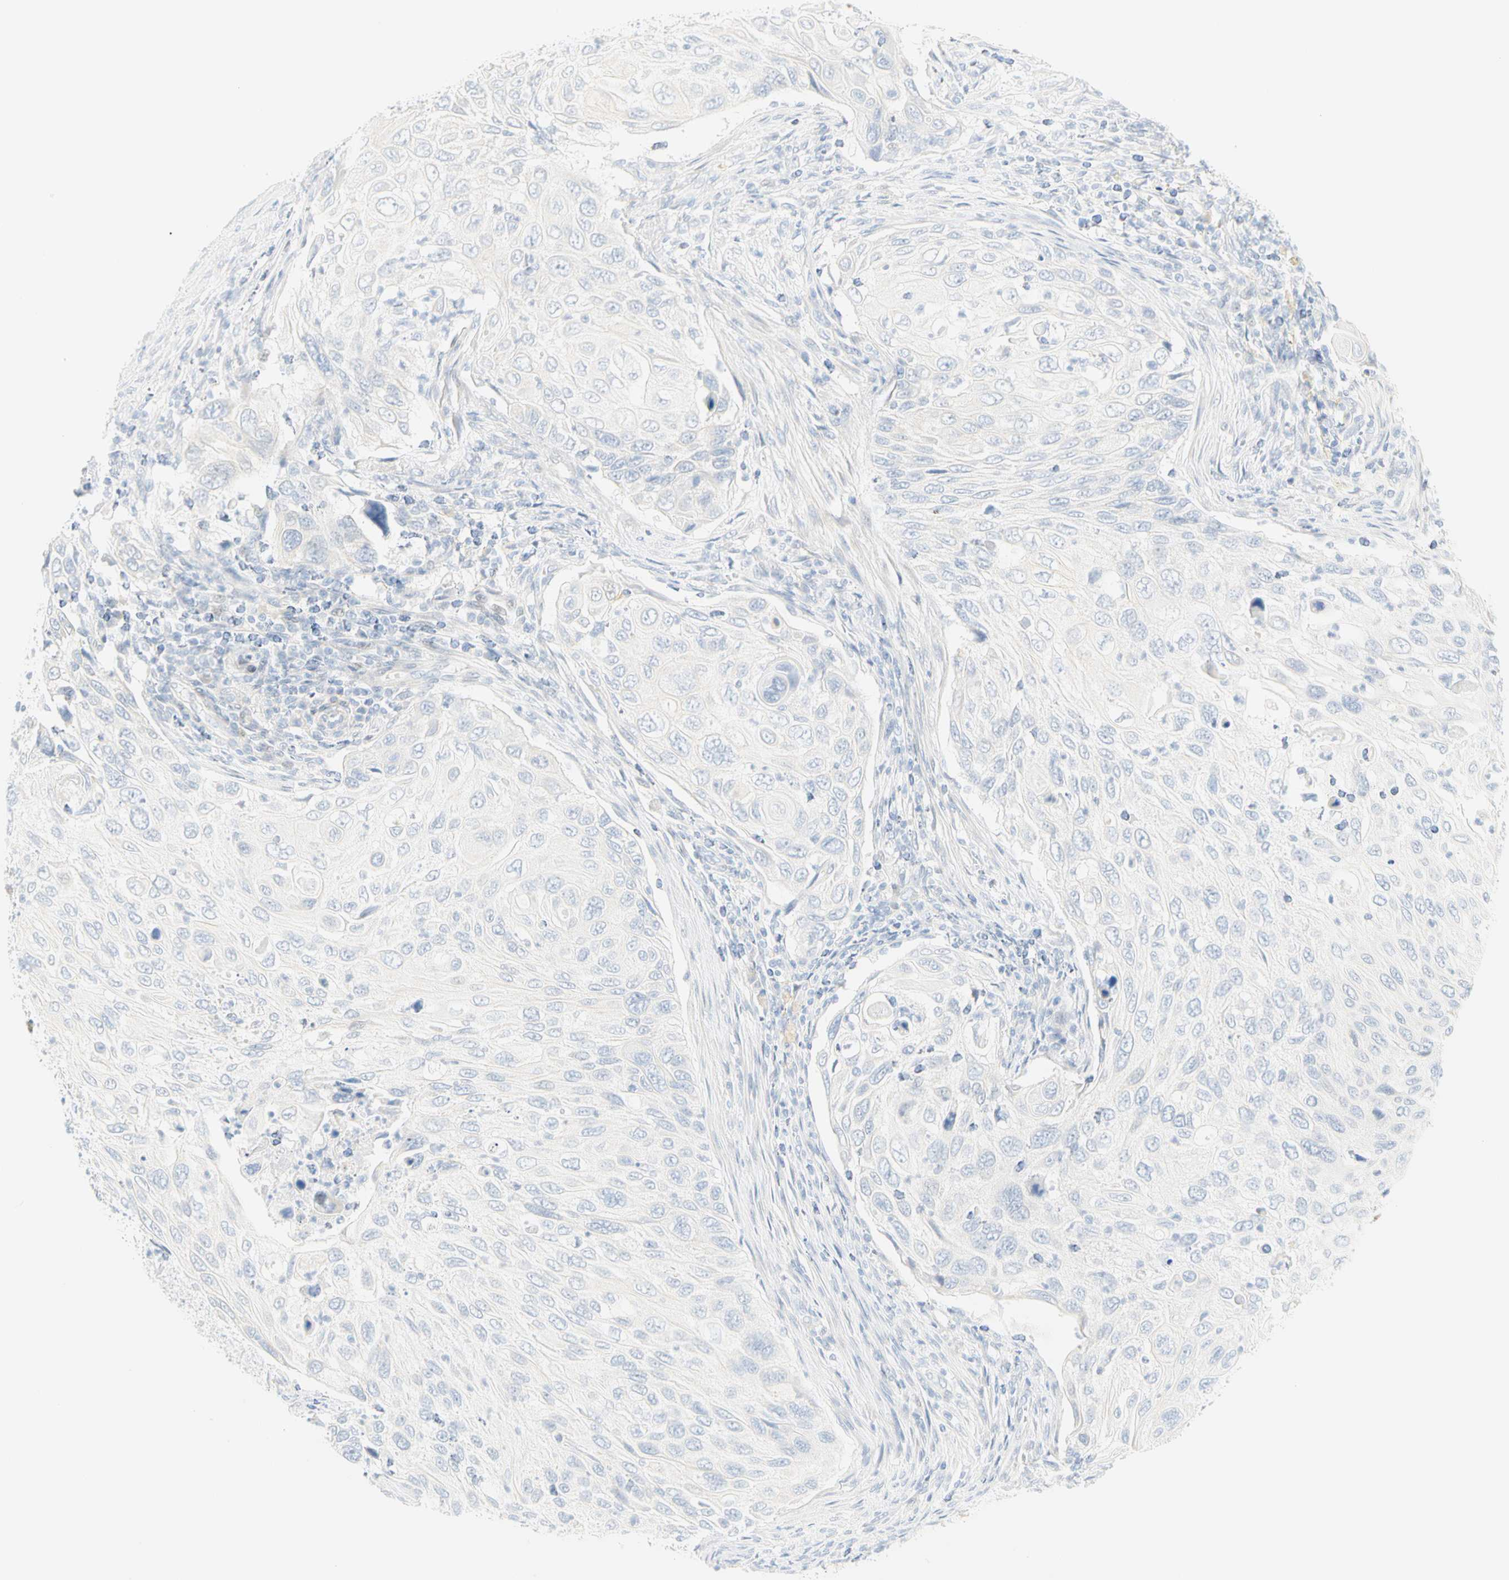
{"staining": {"intensity": "negative", "quantity": "none", "location": "none"}, "tissue": "cervical cancer", "cell_type": "Tumor cells", "image_type": "cancer", "snomed": [{"axis": "morphology", "description": "Squamous cell carcinoma, NOS"}, {"axis": "topography", "description": "Cervix"}], "caption": "An image of cervical squamous cell carcinoma stained for a protein exhibits no brown staining in tumor cells.", "gene": "SELENBP1", "patient": {"sex": "female", "age": 70}}